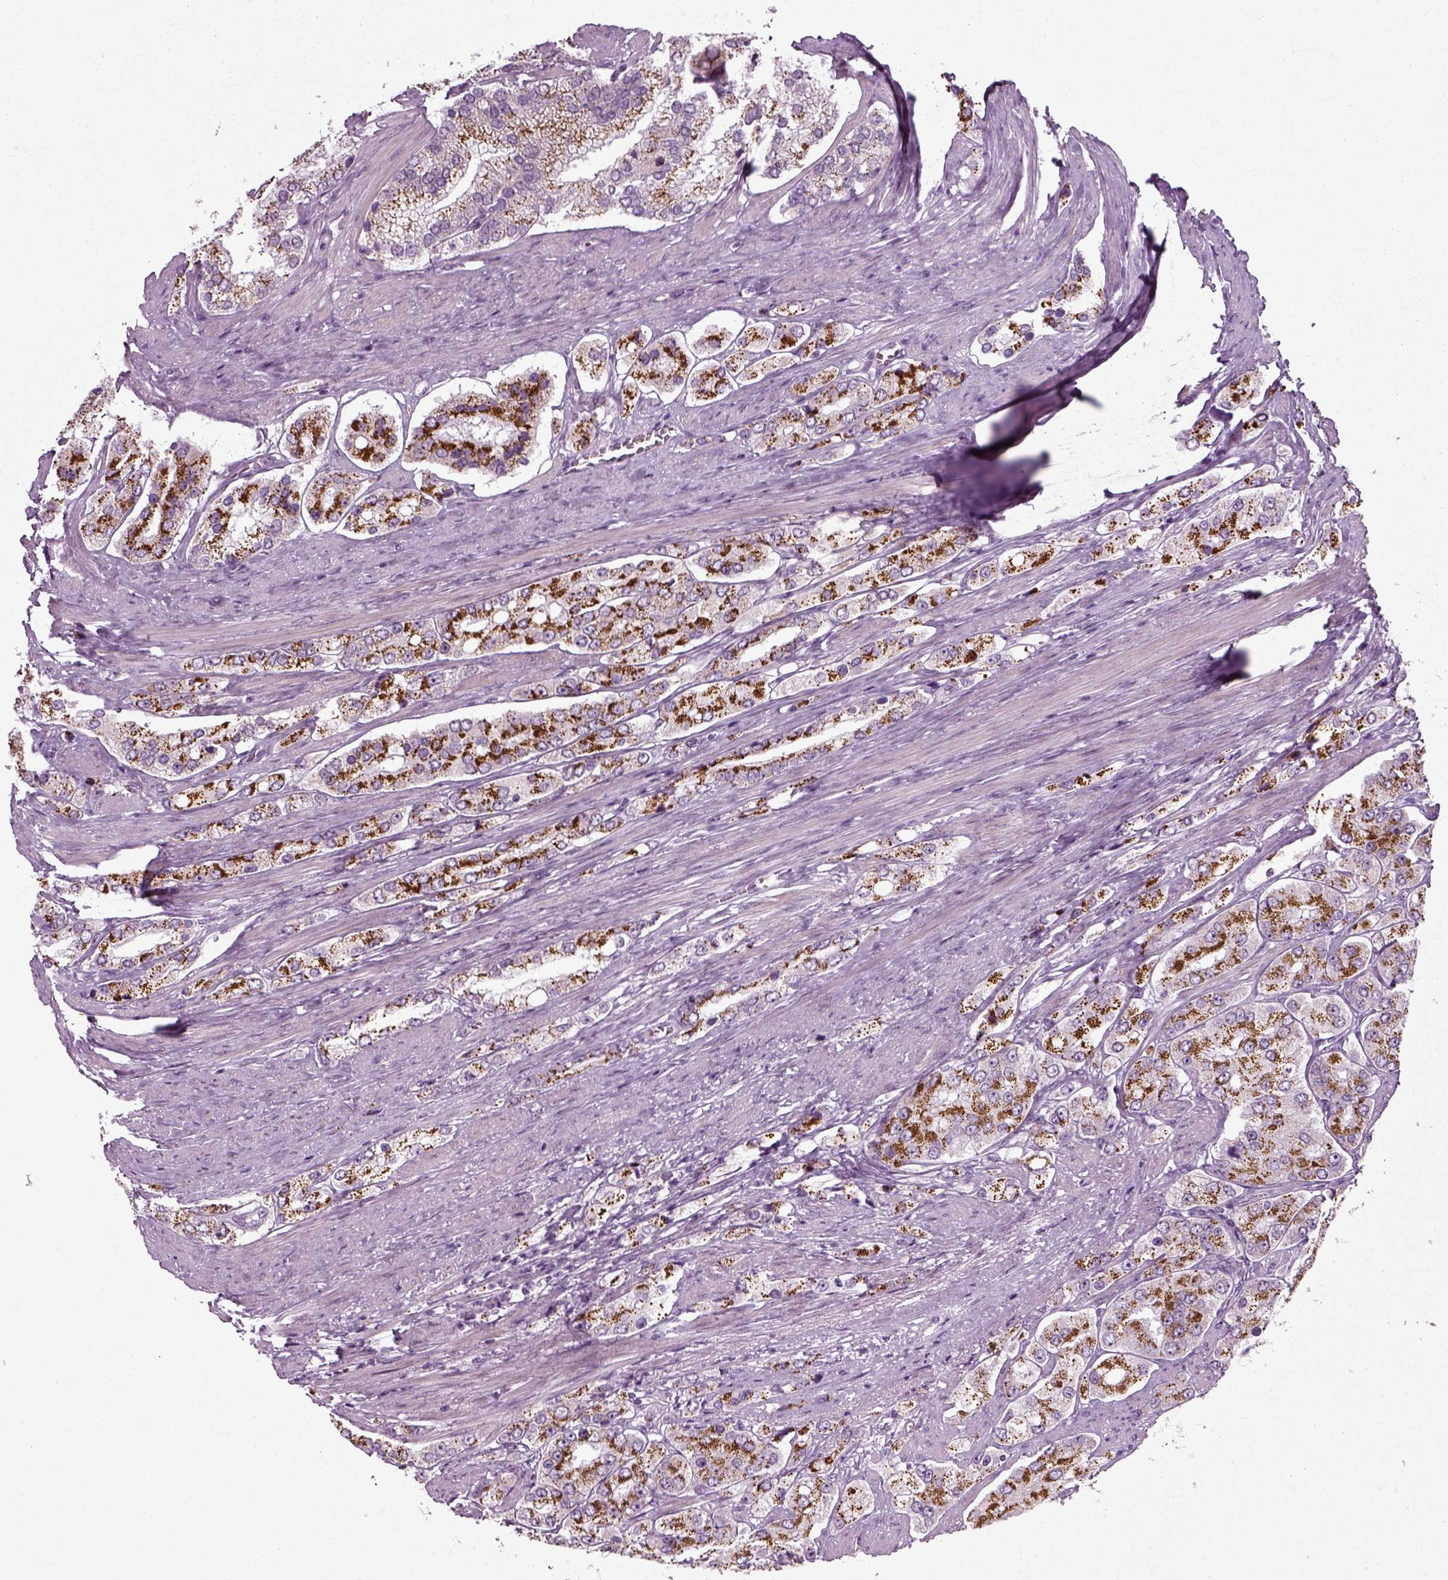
{"staining": {"intensity": "strong", "quantity": "25%-75%", "location": "cytoplasmic/membranous"}, "tissue": "prostate cancer", "cell_type": "Tumor cells", "image_type": "cancer", "snomed": [{"axis": "morphology", "description": "Adenocarcinoma, Low grade"}, {"axis": "topography", "description": "Prostate"}], "caption": "Protein staining demonstrates strong cytoplasmic/membranous positivity in about 25%-75% of tumor cells in prostate cancer (adenocarcinoma (low-grade)).", "gene": "SCG5", "patient": {"sex": "male", "age": 69}}